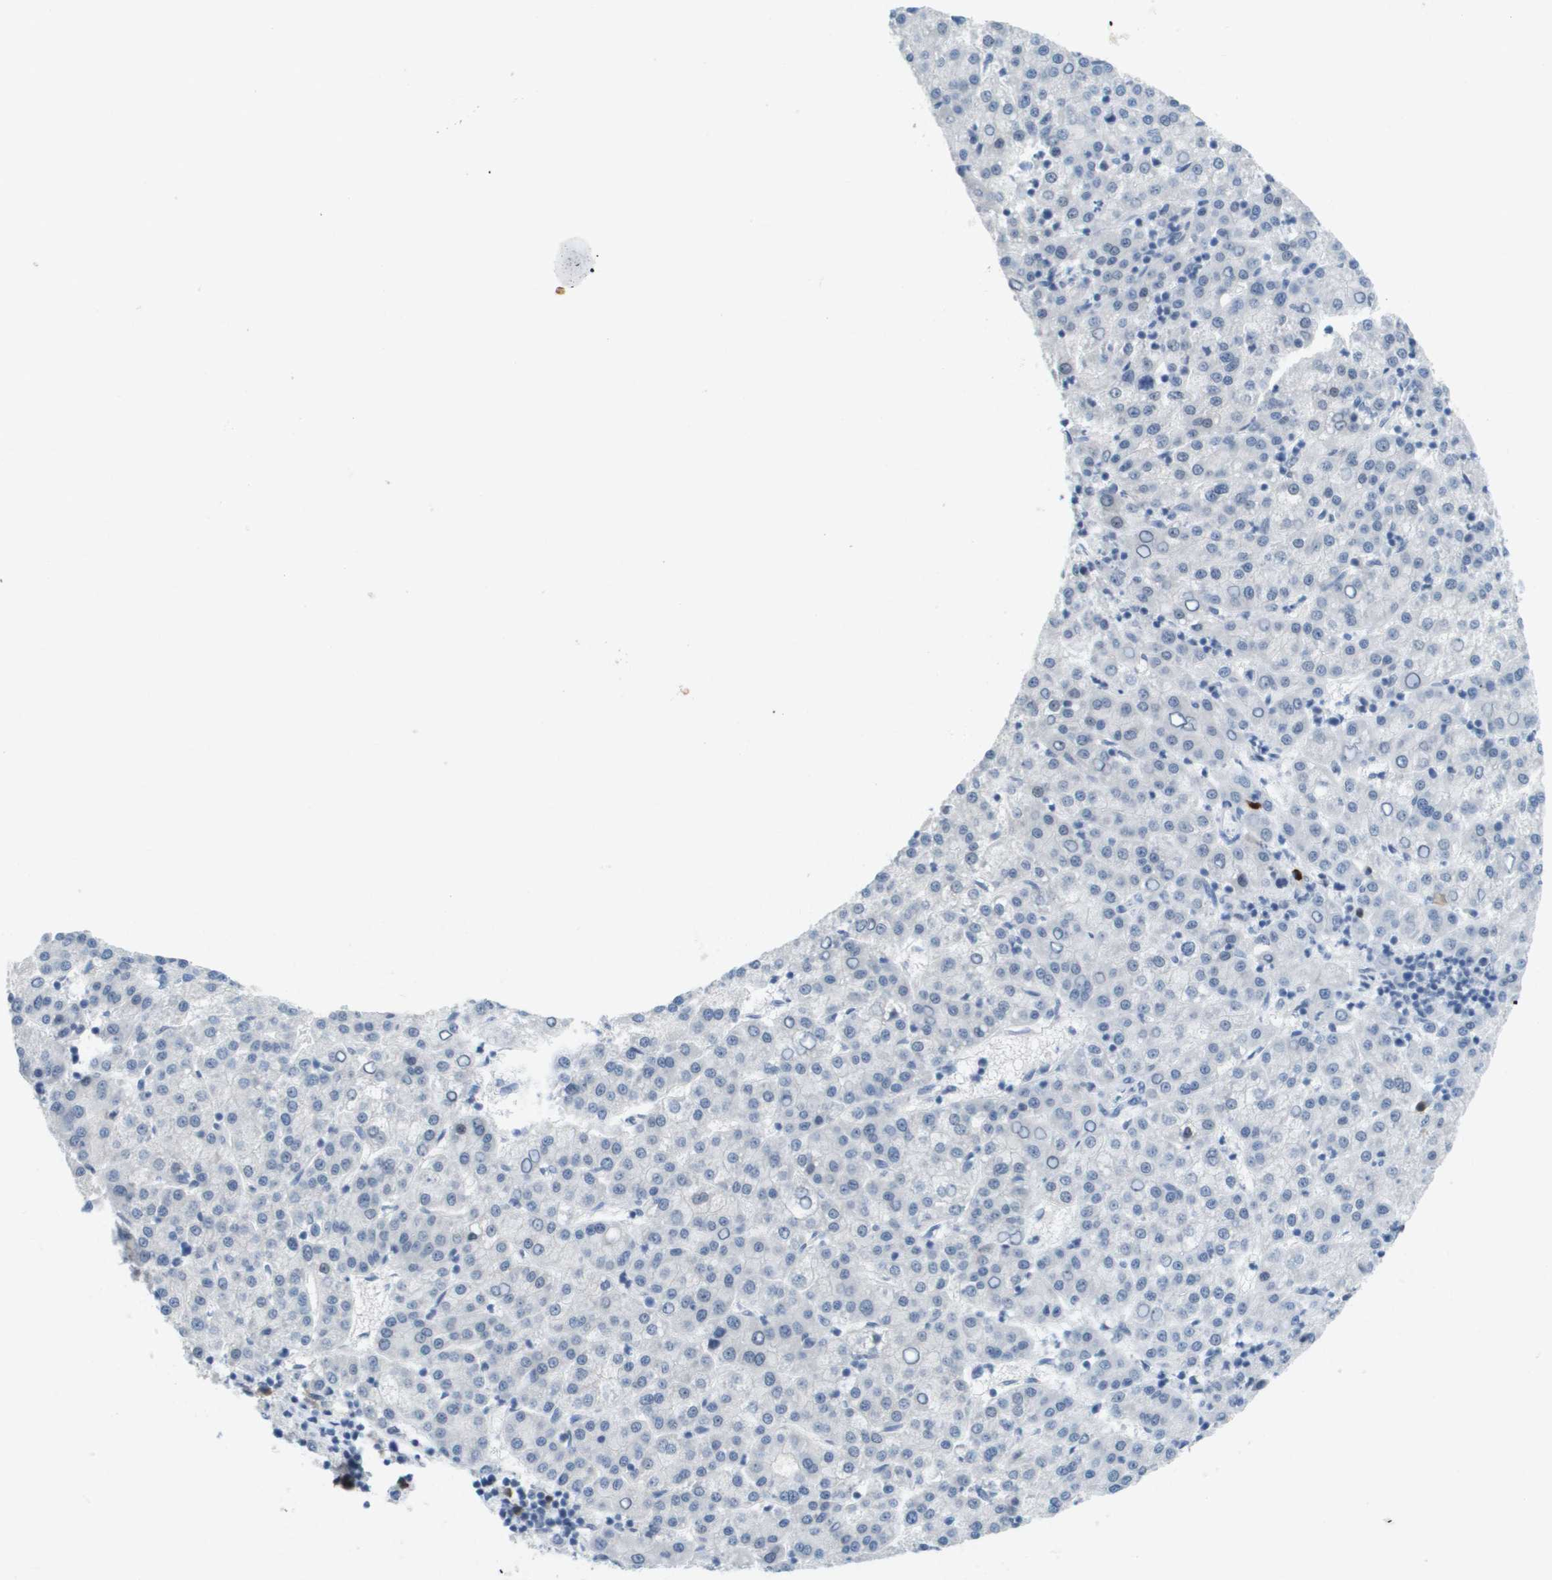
{"staining": {"intensity": "negative", "quantity": "none", "location": "none"}, "tissue": "liver cancer", "cell_type": "Tumor cells", "image_type": "cancer", "snomed": [{"axis": "morphology", "description": "Carcinoma, Hepatocellular, NOS"}, {"axis": "topography", "description": "Liver"}], "caption": "Immunohistochemistry photomicrograph of liver hepatocellular carcinoma stained for a protein (brown), which exhibits no staining in tumor cells.", "gene": "TP53RK", "patient": {"sex": "female", "age": 58}}